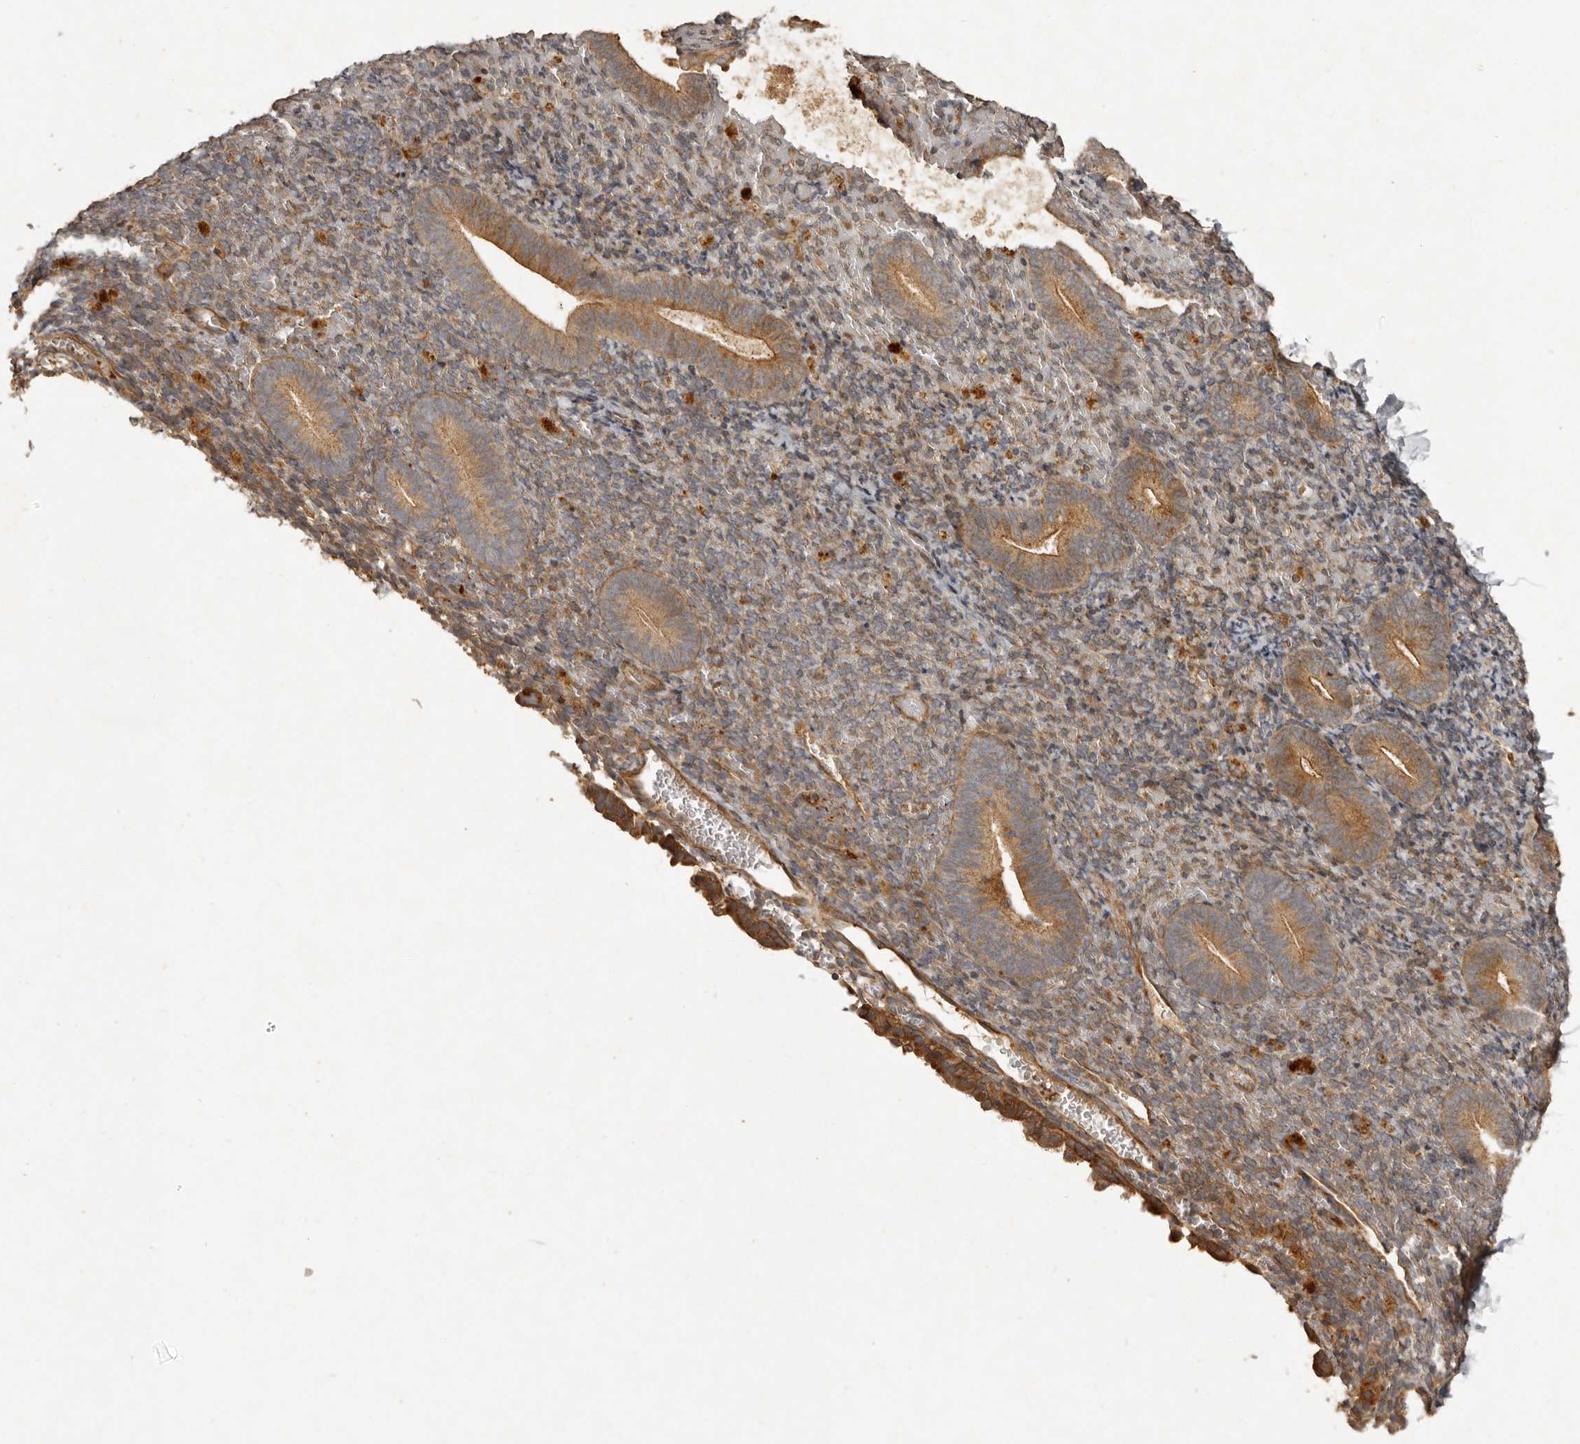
{"staining": {"intensity": "moderate", "quantity": ">75%", "location": "cytoplasmic/membranous"}, "tissue": "endometrium", "cell_type": "Cells in endometrial stroma", "image_type": "normal", "snomed": [{"axis": "morphology", "description": "Normal tissue, NOS"}, {"axis": "topography", "description": "Endometrium"}], "caption": "IHC (DAB) staining of normal endometrium exhibits moderate cytoplasmic/membranous protein expression in about >75% of cells in endometrial stroma.", "gene": "SEMA3A", "patient": {"sex": "female", "age": 51}}